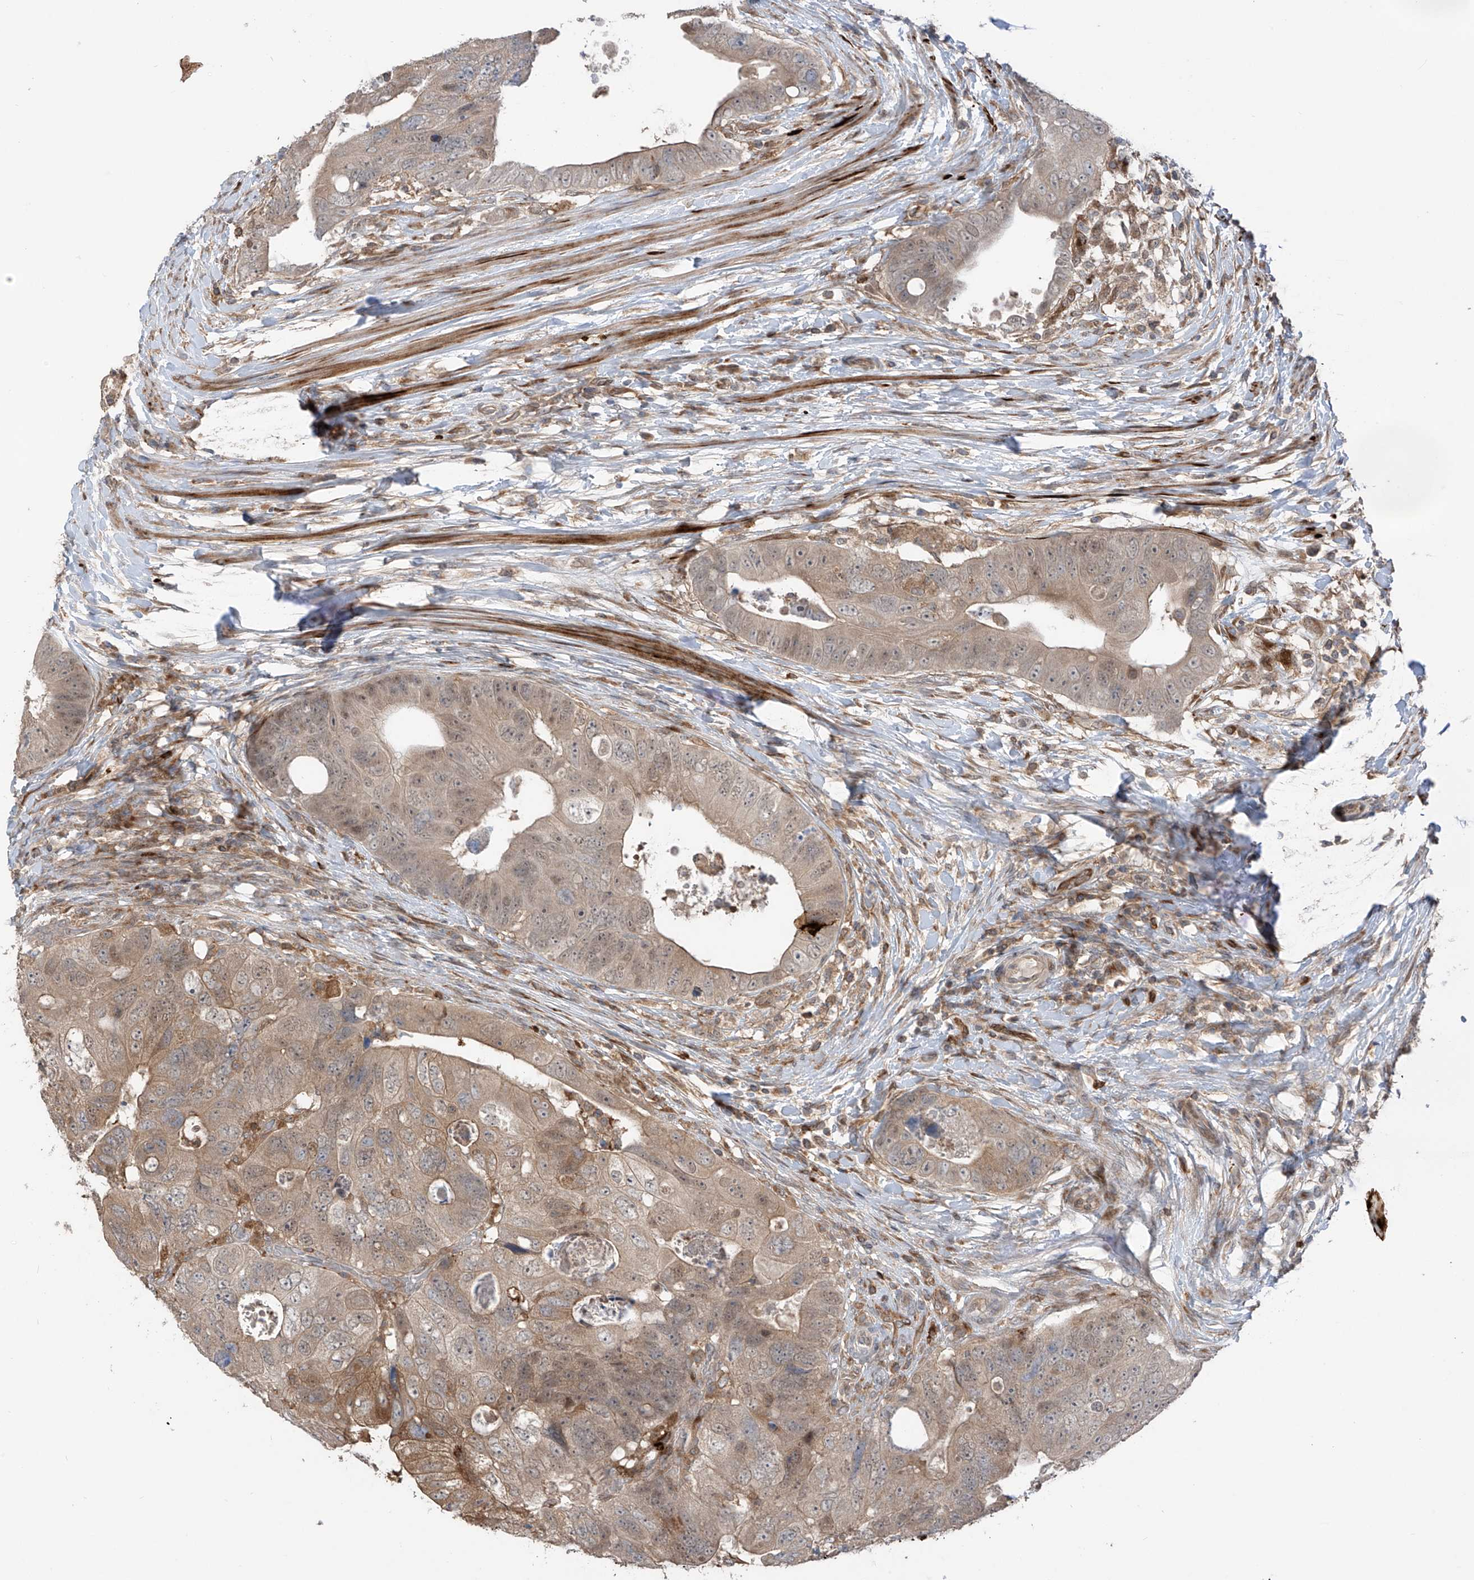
{"staining": {"intensity": "moderate", "quantity": "25%-75%", "location": "cytoplasmic/membranous,nuclear"}, "tissue": "colorectal cancer", "cell_type": "Tumor cells", "image_type": "cancer", "snomed": [{"axis": "morphology", "description": "Adenocarcinoma, NOS"}, {"axis": "topography", "description": "Rectum"}], "caption": "DAB immunohistochemical staining of human colorectal cancer (adenocarcinoma) reveals moderate cytoplasmic/membranous and nuclear protein expression in about 25%-75% of tumor cells. (IHC, brightfield microscopy, high magnification).", "gene": "SAMD3", "patient": {"sex": "male", "age": 59}}